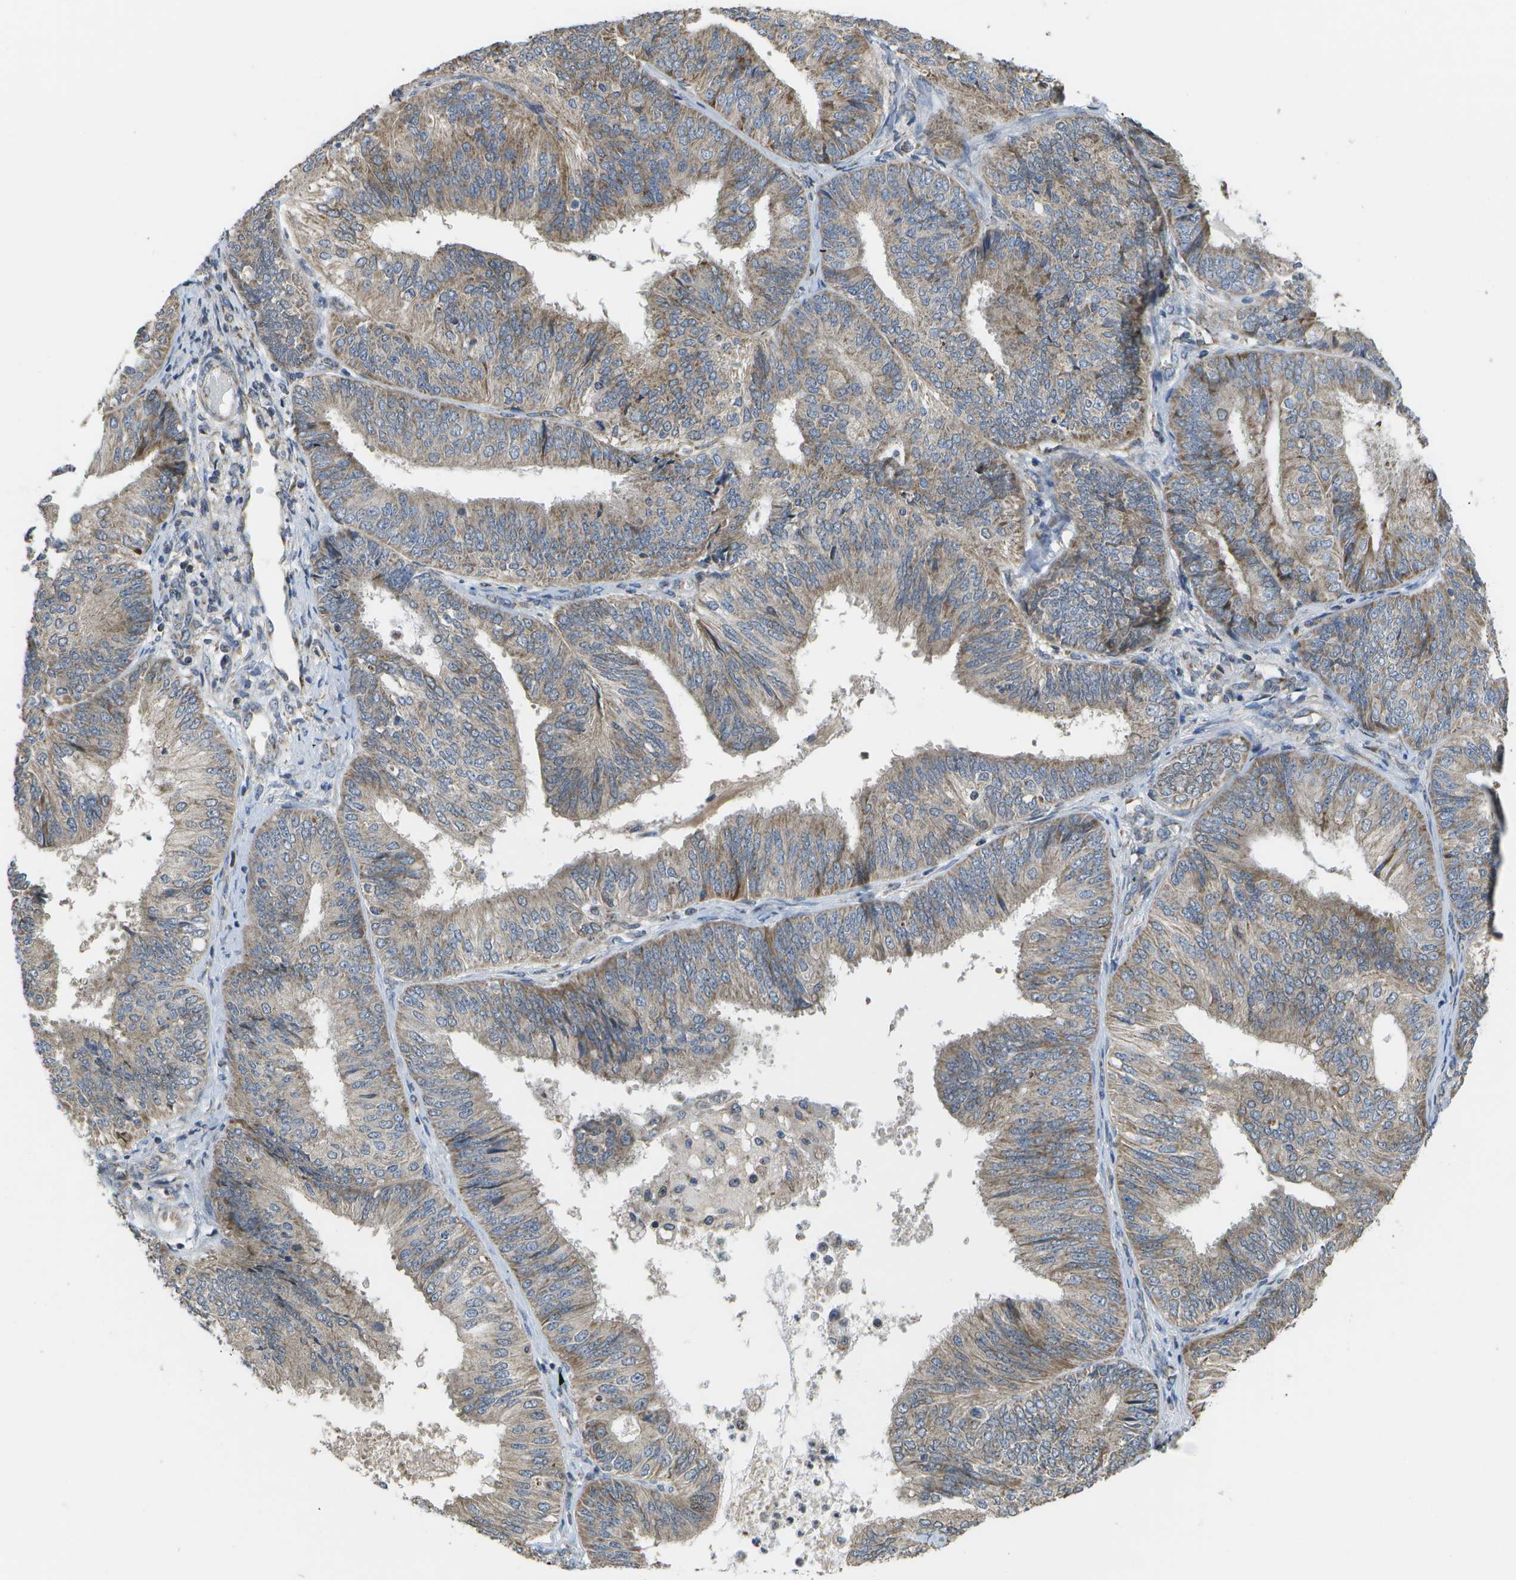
{"staining": {"intensity": "weak", "quantity": ">75%", "location": "cytoplasmic/membranous"}, "tissue": "endometrial cancer", "cell_type": "Tumor cells", "image_type": "cancer", "snomed": [{"axis": "morphology", "description": "Adenocarcinoma, NOS"}, {"axis": "topography", "description": "Endometrium"}], "caption": "Human adenocarcinoma (endometrial) stained for a protein (brown) exhibits weak cytoplasmic/membranous positive staining in about >75% of tumor cells.", "gene": "HADHA", "patient": {"sex": "female", "age": 58}}